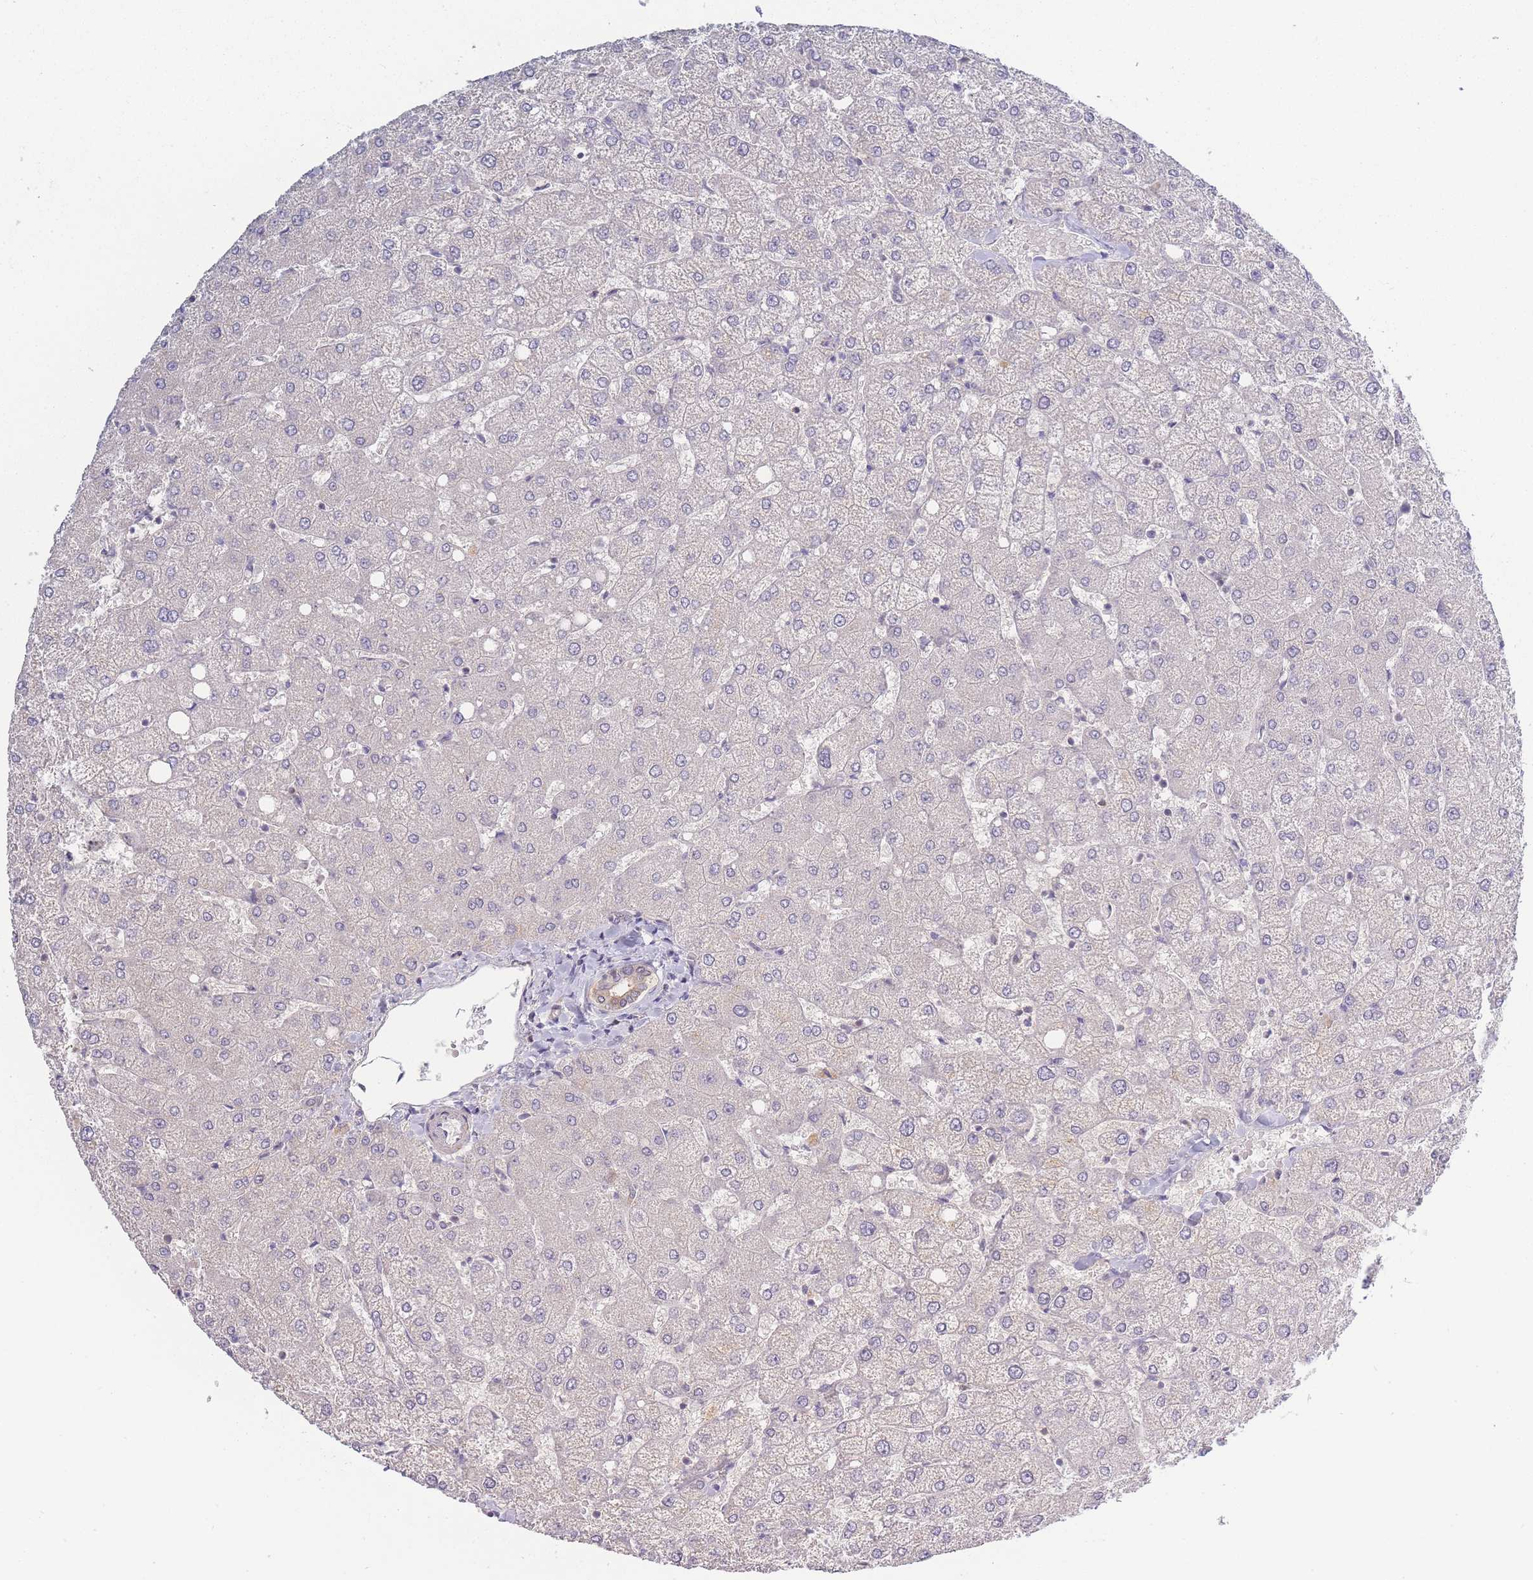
{"staining": {"intensity": "weak", "quantity": "<25%", "location": "cytoplasmic/membranous"}, "tissue": "liver", "cell_type": "Cholangiocytes", "image_type": "normal", "snomed": [{"axis": "morphology", "description": "Normal tissue, NOS"}, {"axis": "topography", "description": "Liver"}], "caption": "The micrograph reveals no significant staining in cholangiocytes of liver.", "gene": "SPHKAP", "patient": {"sex": "female", "age": 54}}